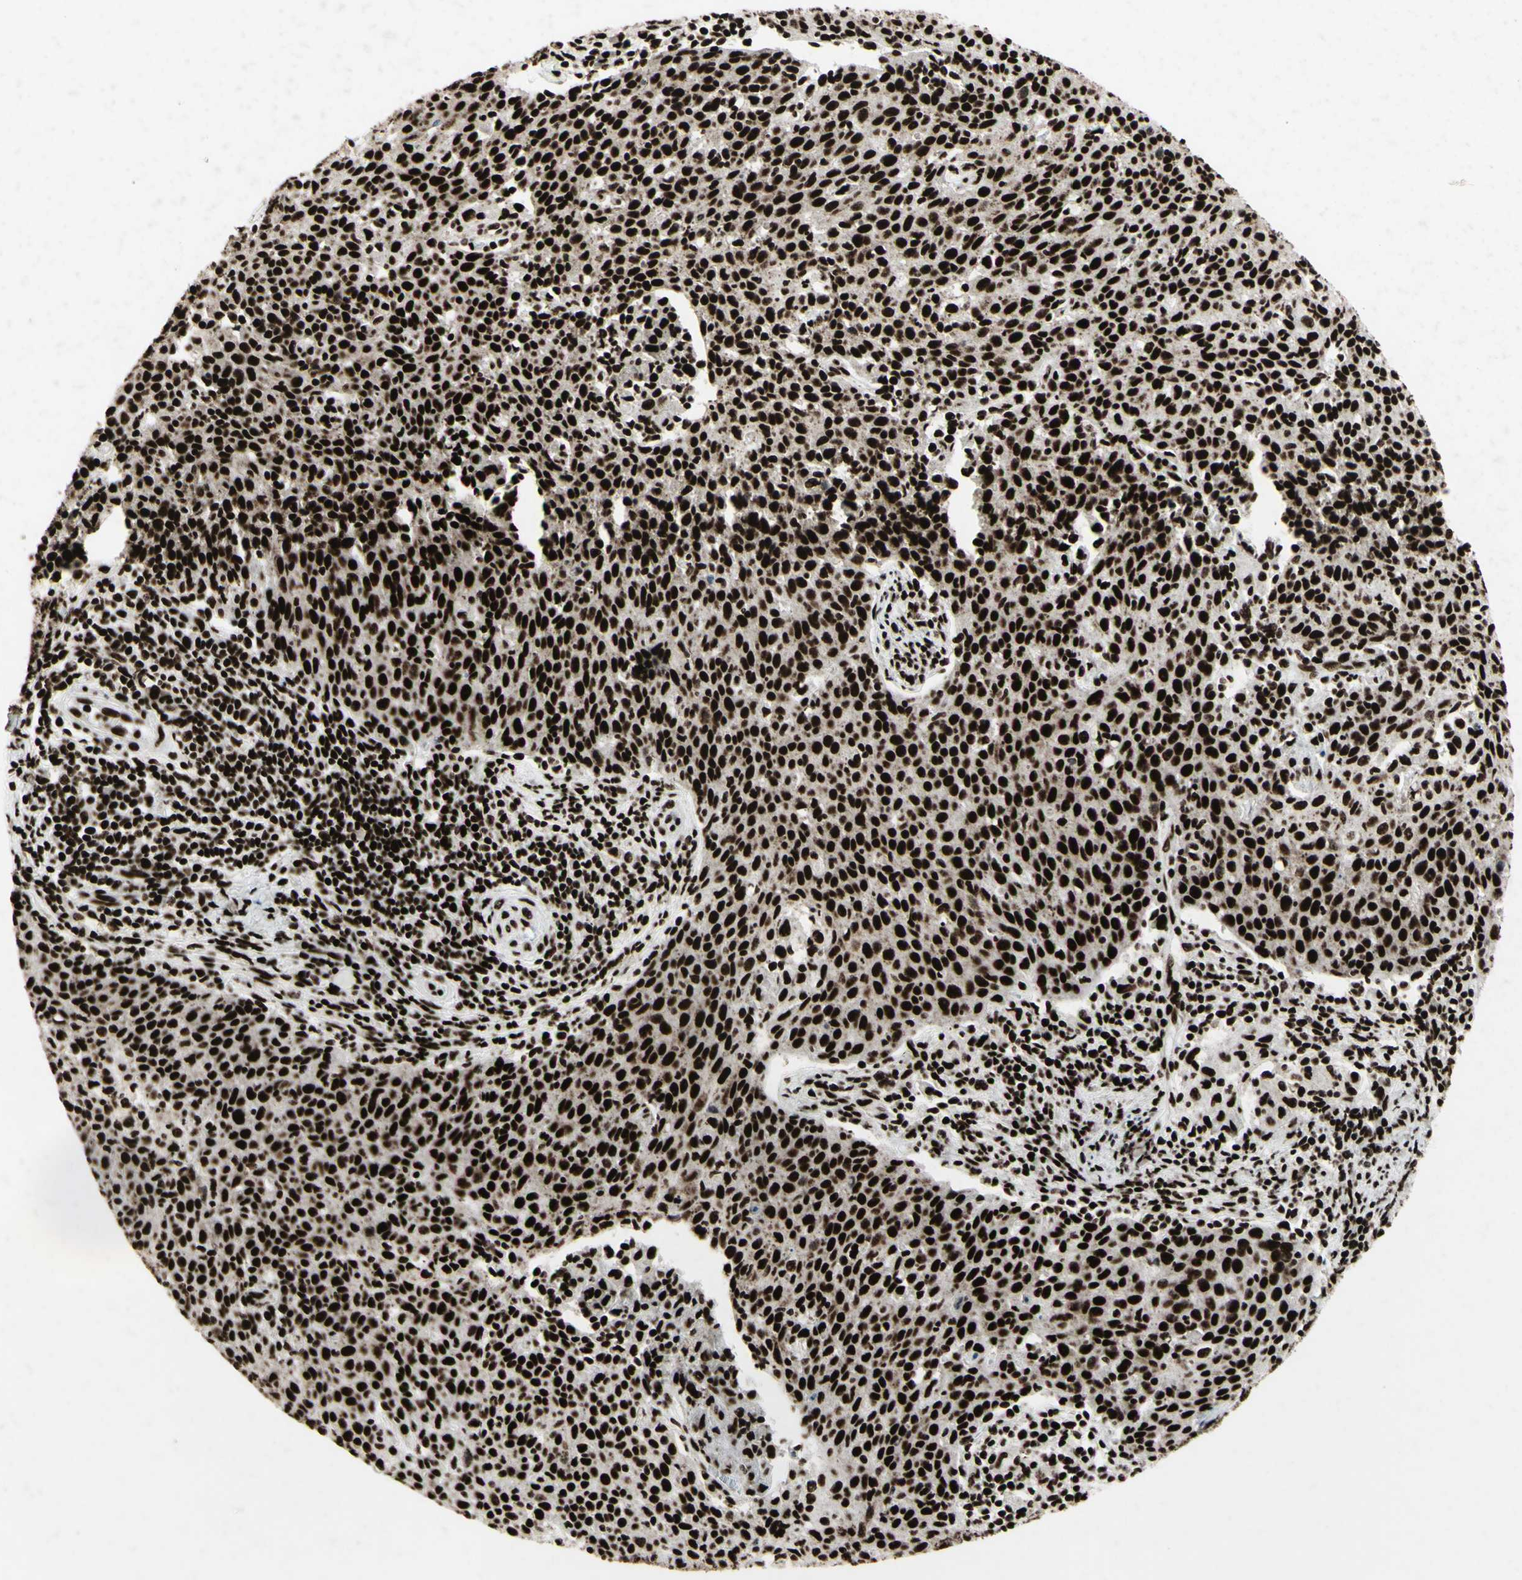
{"staining": {"intensity": "strong", "quantity": ">75%", "location": "nuclear"}, "tissue": "cervical cancer", "cell_type": "Tumor cells", "image_type": "cancer", "snomed": [{"axis": "morphology", "description": "Squamous cell carcinoma, NOS"}, {"axis": "topography", "description": "Cervix"}], "caption": "Brown immunohistochemical staining in human cervical cancer (squamous cell carcinoma) shows strong nuclear expression in about >75% of tumor cells. (DAB (3,3'-diaminobenzidine) = brown stain, brightfield microscopy at high magnification).", "gene": "U2AF2", "patient": {"sex": "female", "age": 38}}